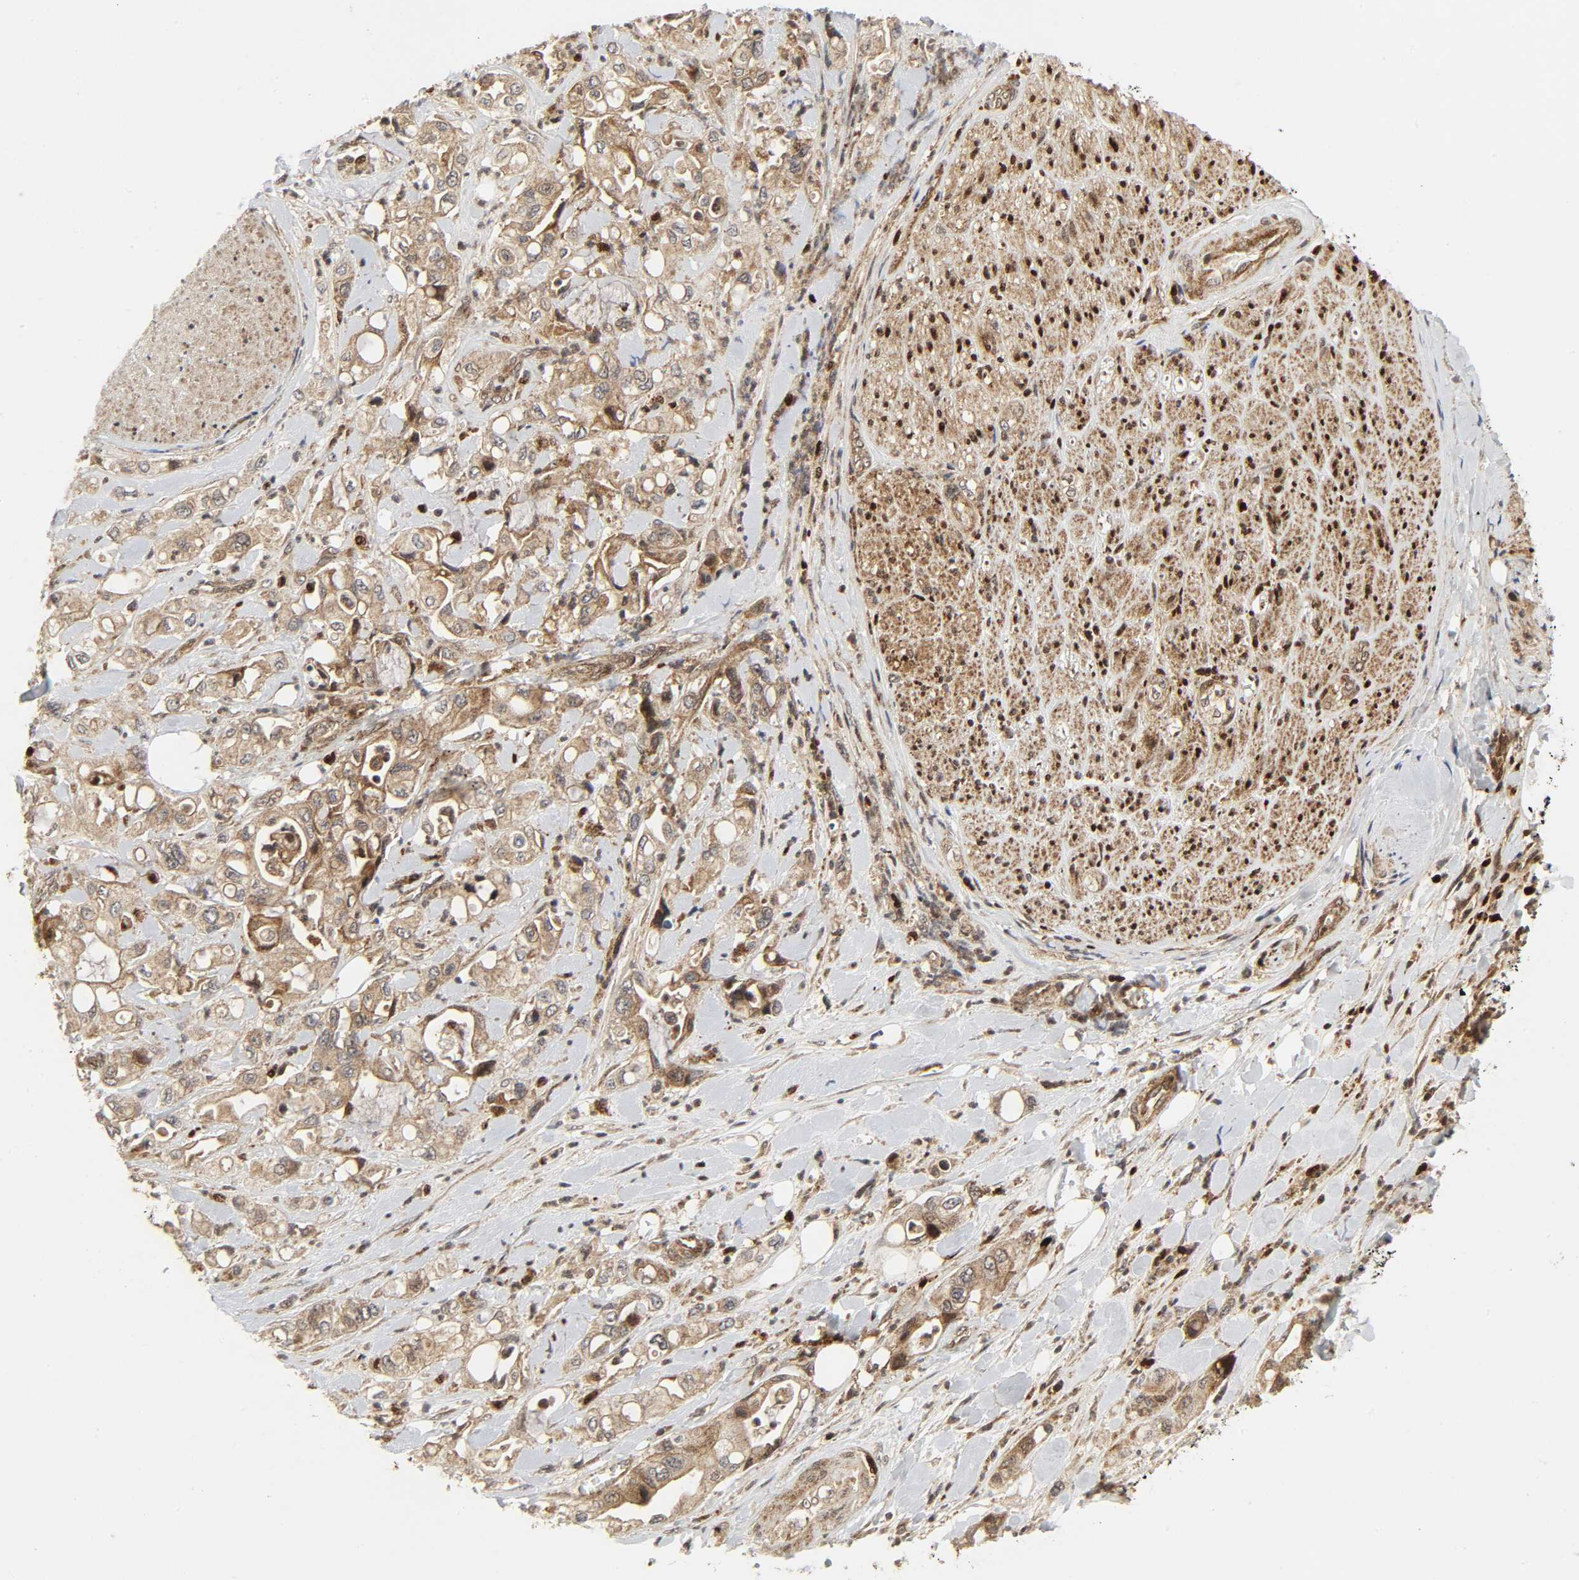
{"staining": {"intensity": "moderate", "quantity": ">75%", "location": "cytoplasmic/membranous"}, "tissue": "pancreatic cancer", "cell_type": "Tumor cells", "image_type": "cancer", "snomed": [{"axis": "morphology", "description": "Adenocarcinoma, NOS"}, {"axis": "topography", "description": "Pancreas"}], "caption": "Tumor cells display medium levels of moderate cytoplasmic/membranous positivity in about >75% of cells in human adenocarcinoma (pancreatic).", "gene": "CHUK", "patient": {"sex": "male", "age": 70}}